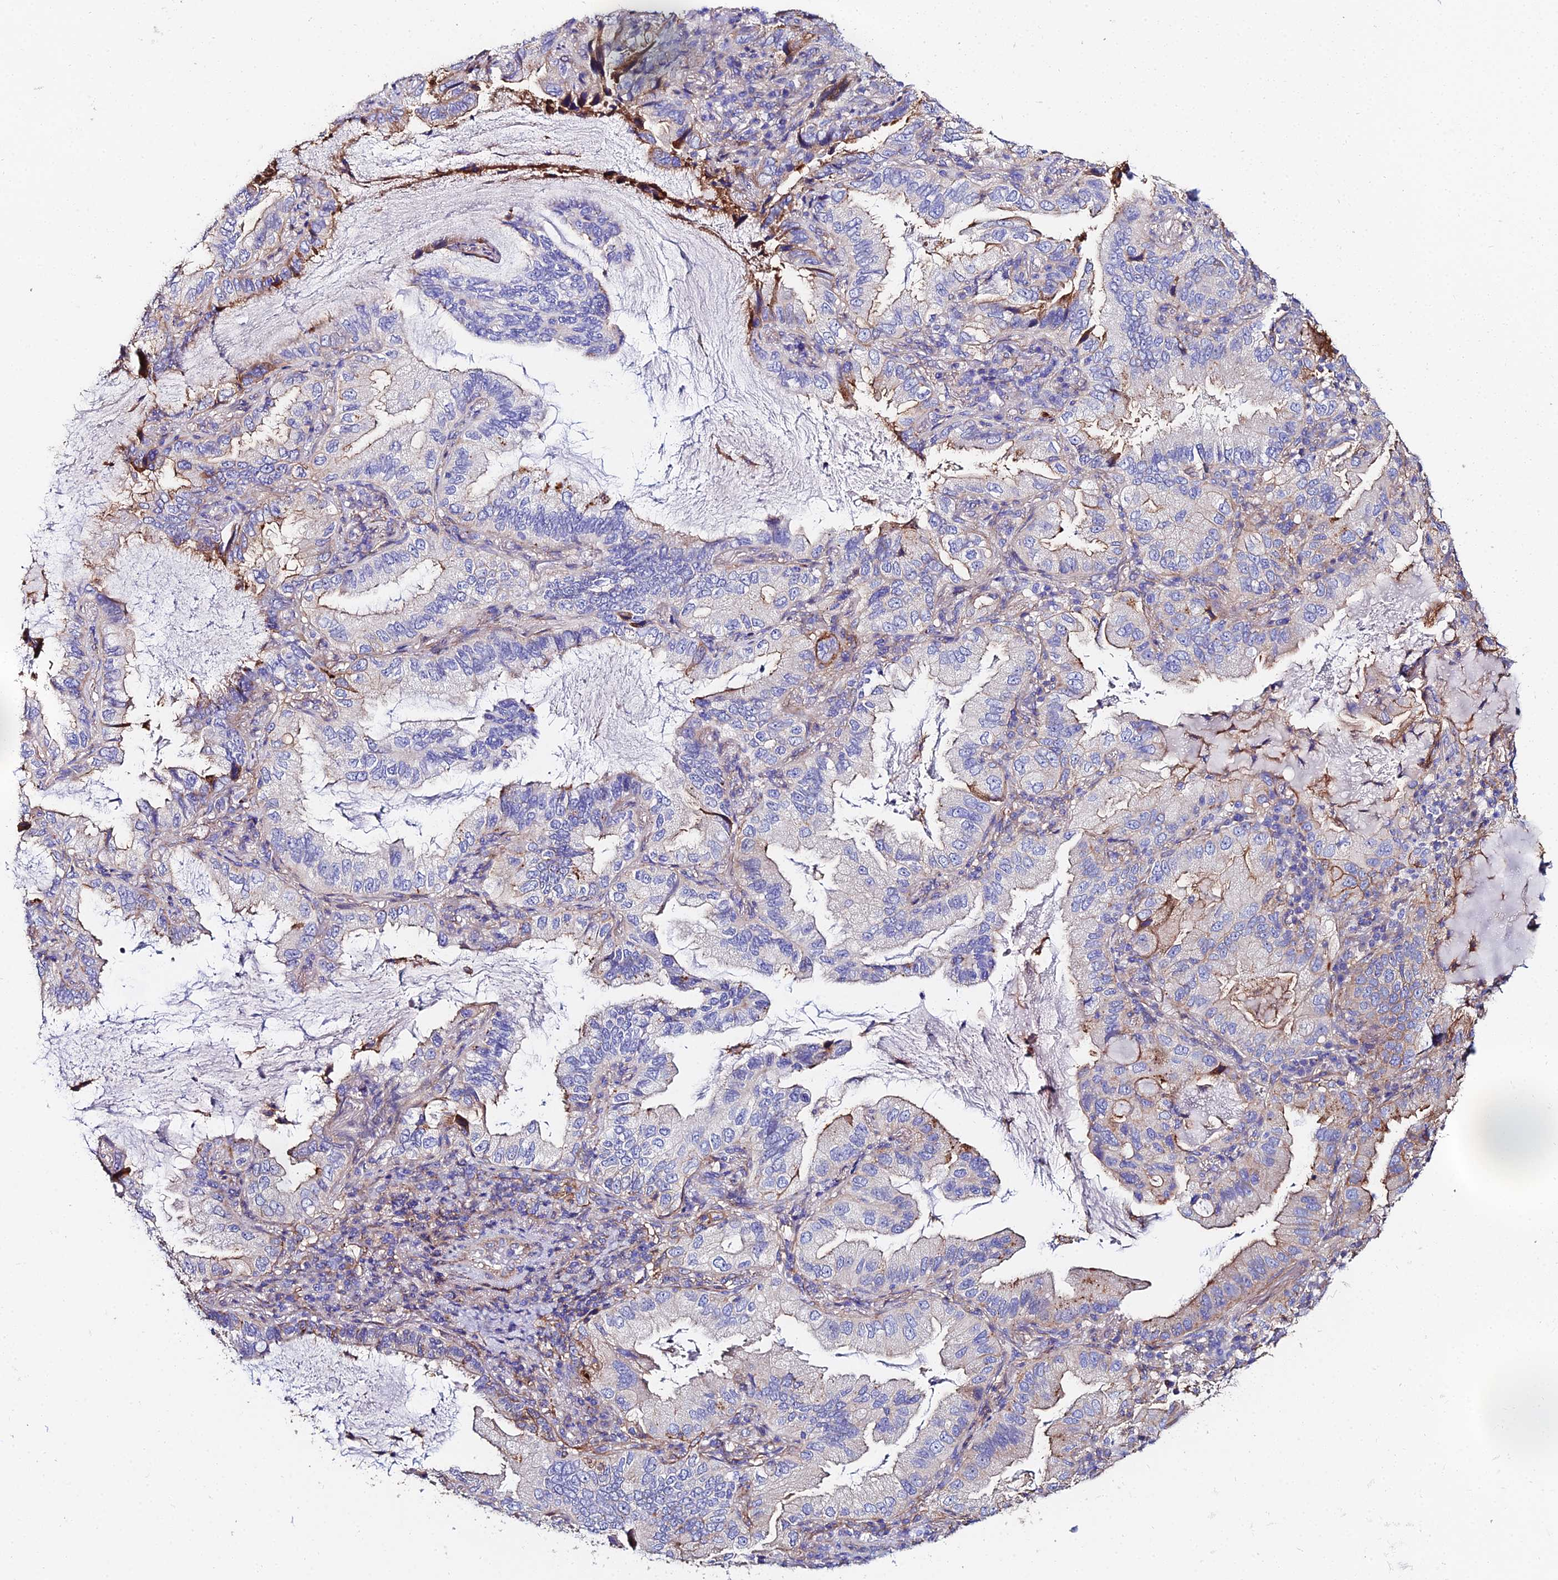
{"staining": {"intensity": "moderate", "quantity": "<25%", "location": "cytoplasmic/membranous"}, "tissue": "lung cancer", "cell_type": "Tumor cells", "image_type": "cancer", "snomed": [{"axis": "morphology", "description": "Adenocarcinoma, NOS"}, {"axis": "topography", "description": "Lung"}], "caption": "Lung adenocarcinoma tissue exhibits moderate cytoplasmic/membranous expression in about <25% of tumor cells The protein of interest is stained brown, and the nuclei are stained in blue (DAB IHC with brightfield microscopy, high magnification).", "gene": "C6", "patient": {"sex": "female", "age": 69}}